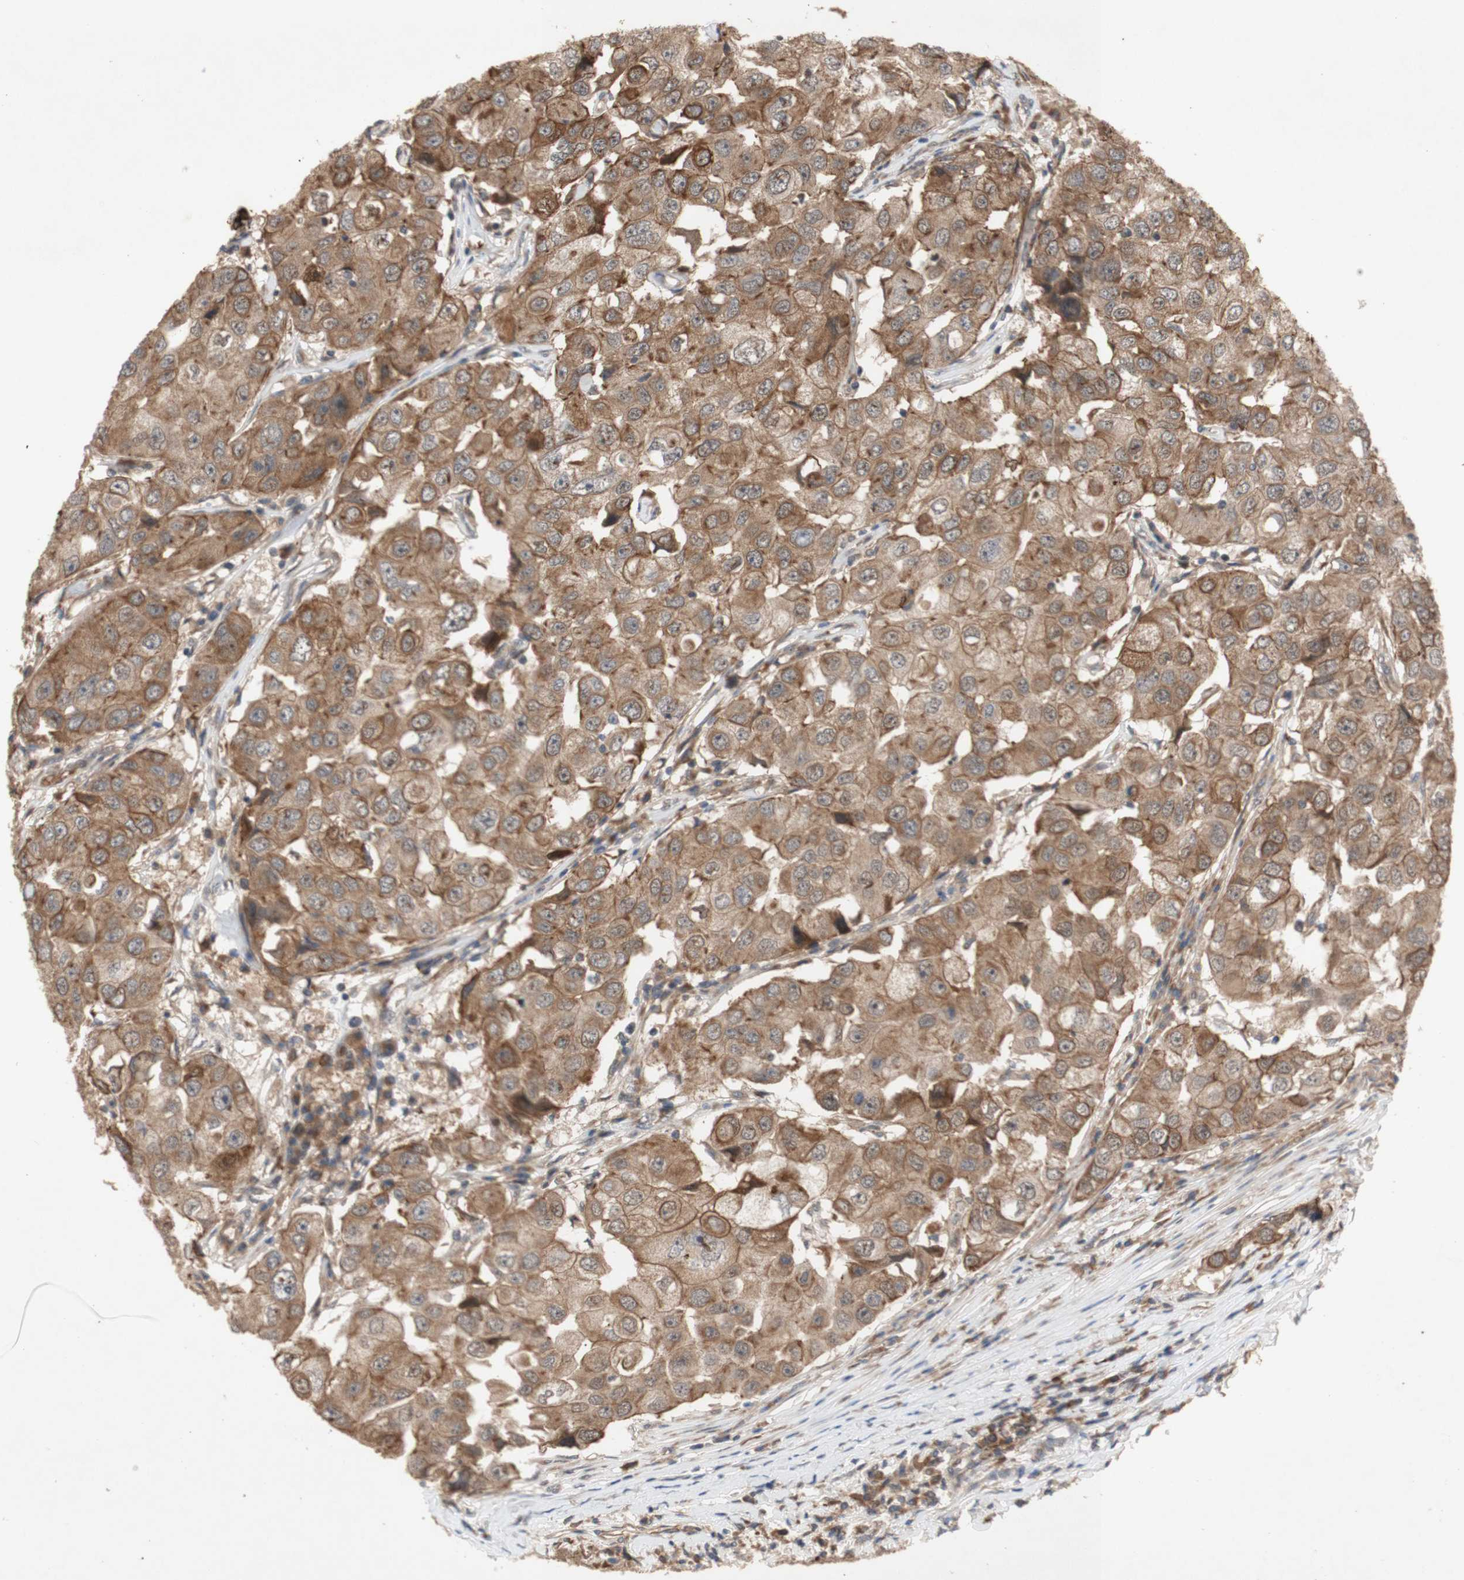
{"staining": {"intensity": "moderate", "quantity": ">75%", "location": "cytoplasmic/membranous"}, "tissue": "breast cancer", "cell_type": "Tumor cells", "image_type": "cancer", "snomed": [{"axis": "morphology", "description": "Duct carcinoma"}, {"axis": "topography", "description": "Breast"}], "caption": "Immunohistochemistry (IHC) (DAB) staining of human breast cancer demonstrates moderate cytoplasmic/membranous protein expression in about >75% of tumor cells. (DAB = brown stain, brightfield microscopy at high magnification).", "gene": "PKN1", "patient": {"sex": "female", "age": 27}}